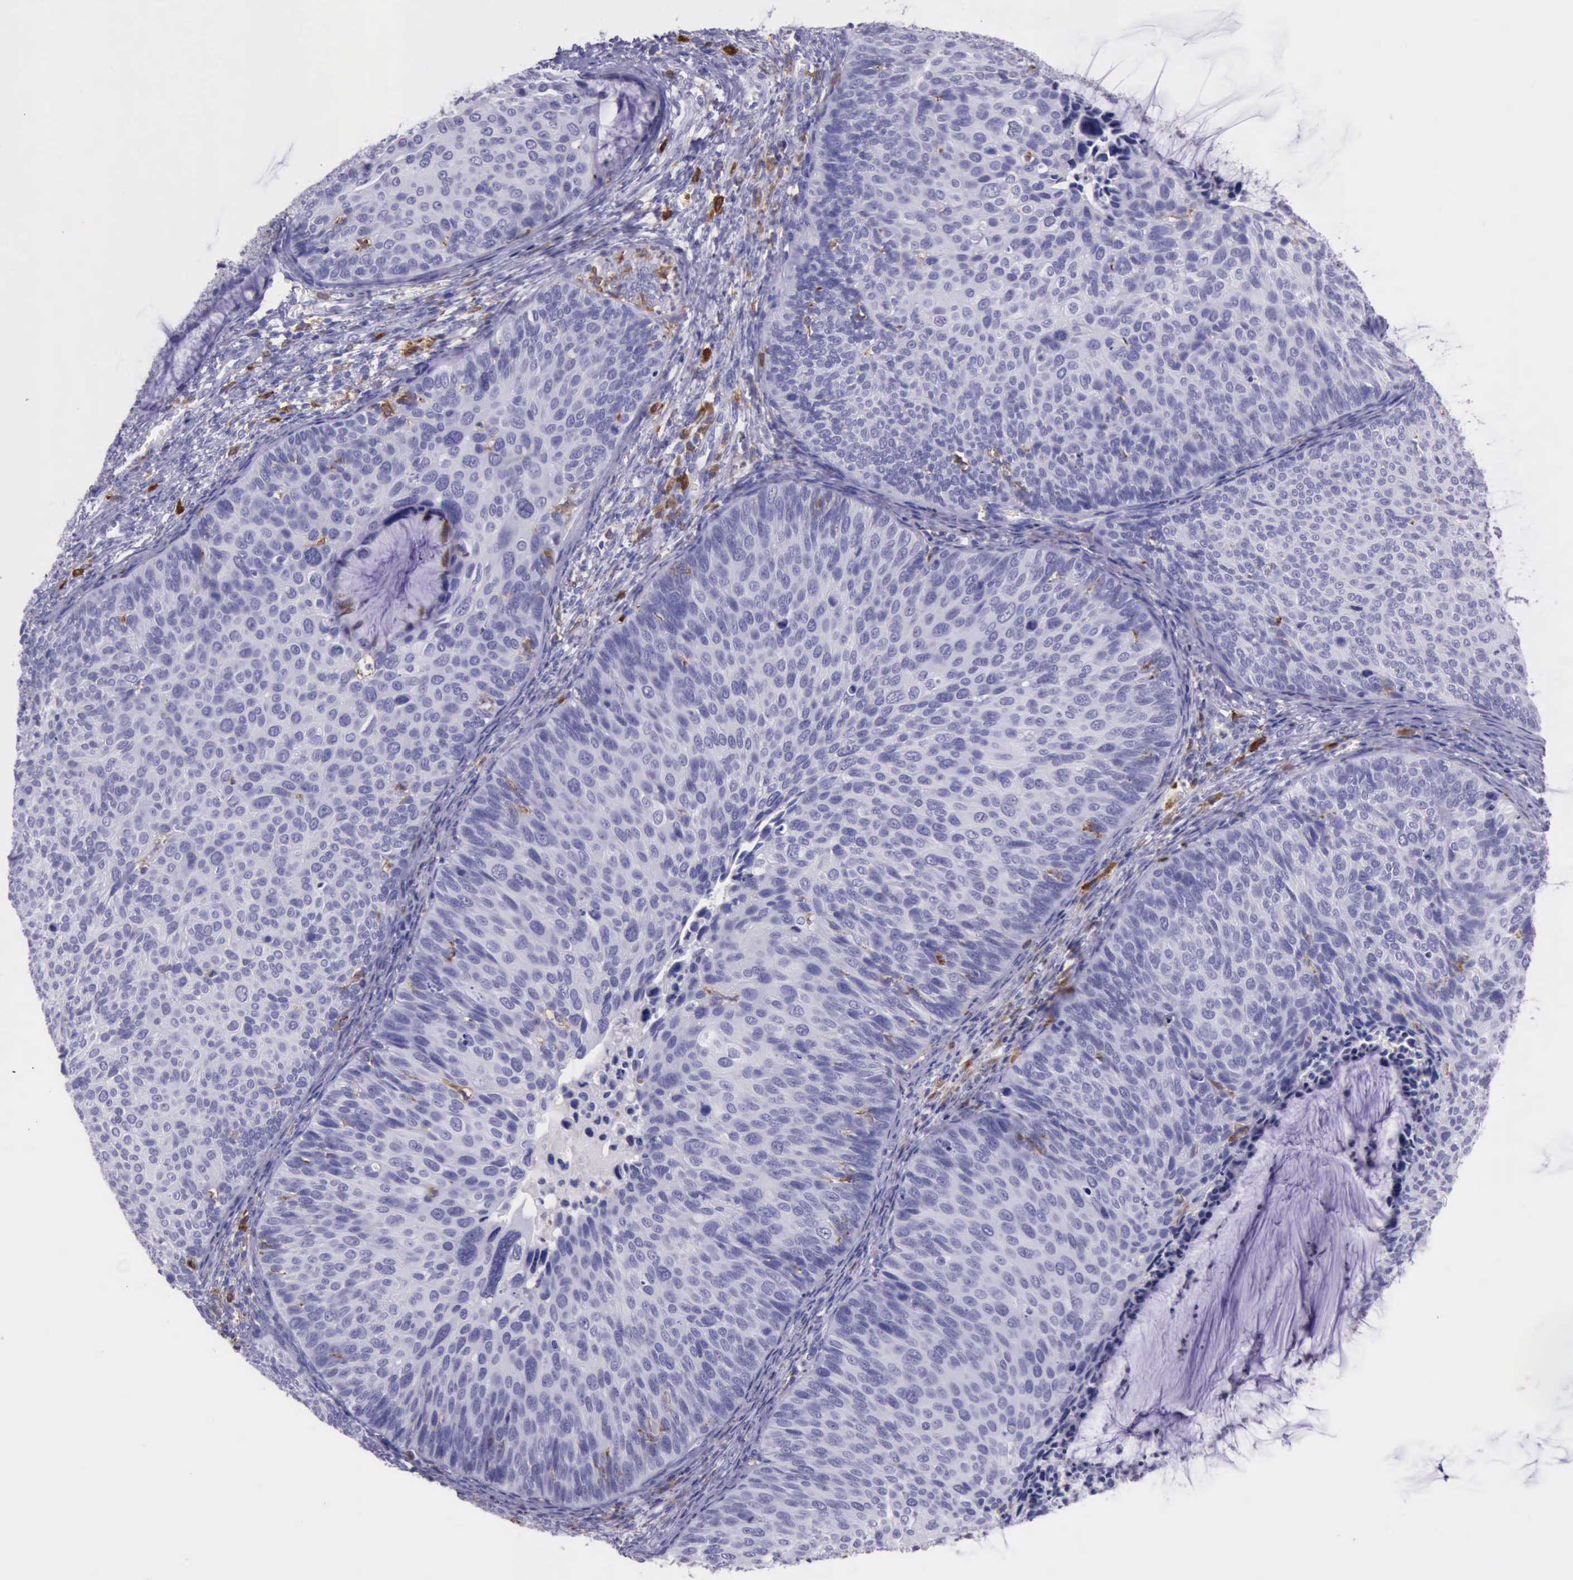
{"staining": {"intensity": "negative", "quantity": "none", "location": "none"}, "tissue": "cervical cancer", "cell_type": "Tumor cells", "image_type": "cancer", "snomed": [{"axis": "morphology", "description": "Squamous cell carcinoma, NOS"}, {"axis": "topography", "description": "Cervix"}], "caption": "This is a histopathology image of immunohistochemistry (IHC) staining of squamous cell carcinoma (cervical), which shows no expression in tumor cells.", "gene": "BTK", "patient": {"sex": "female", "age": 36}}